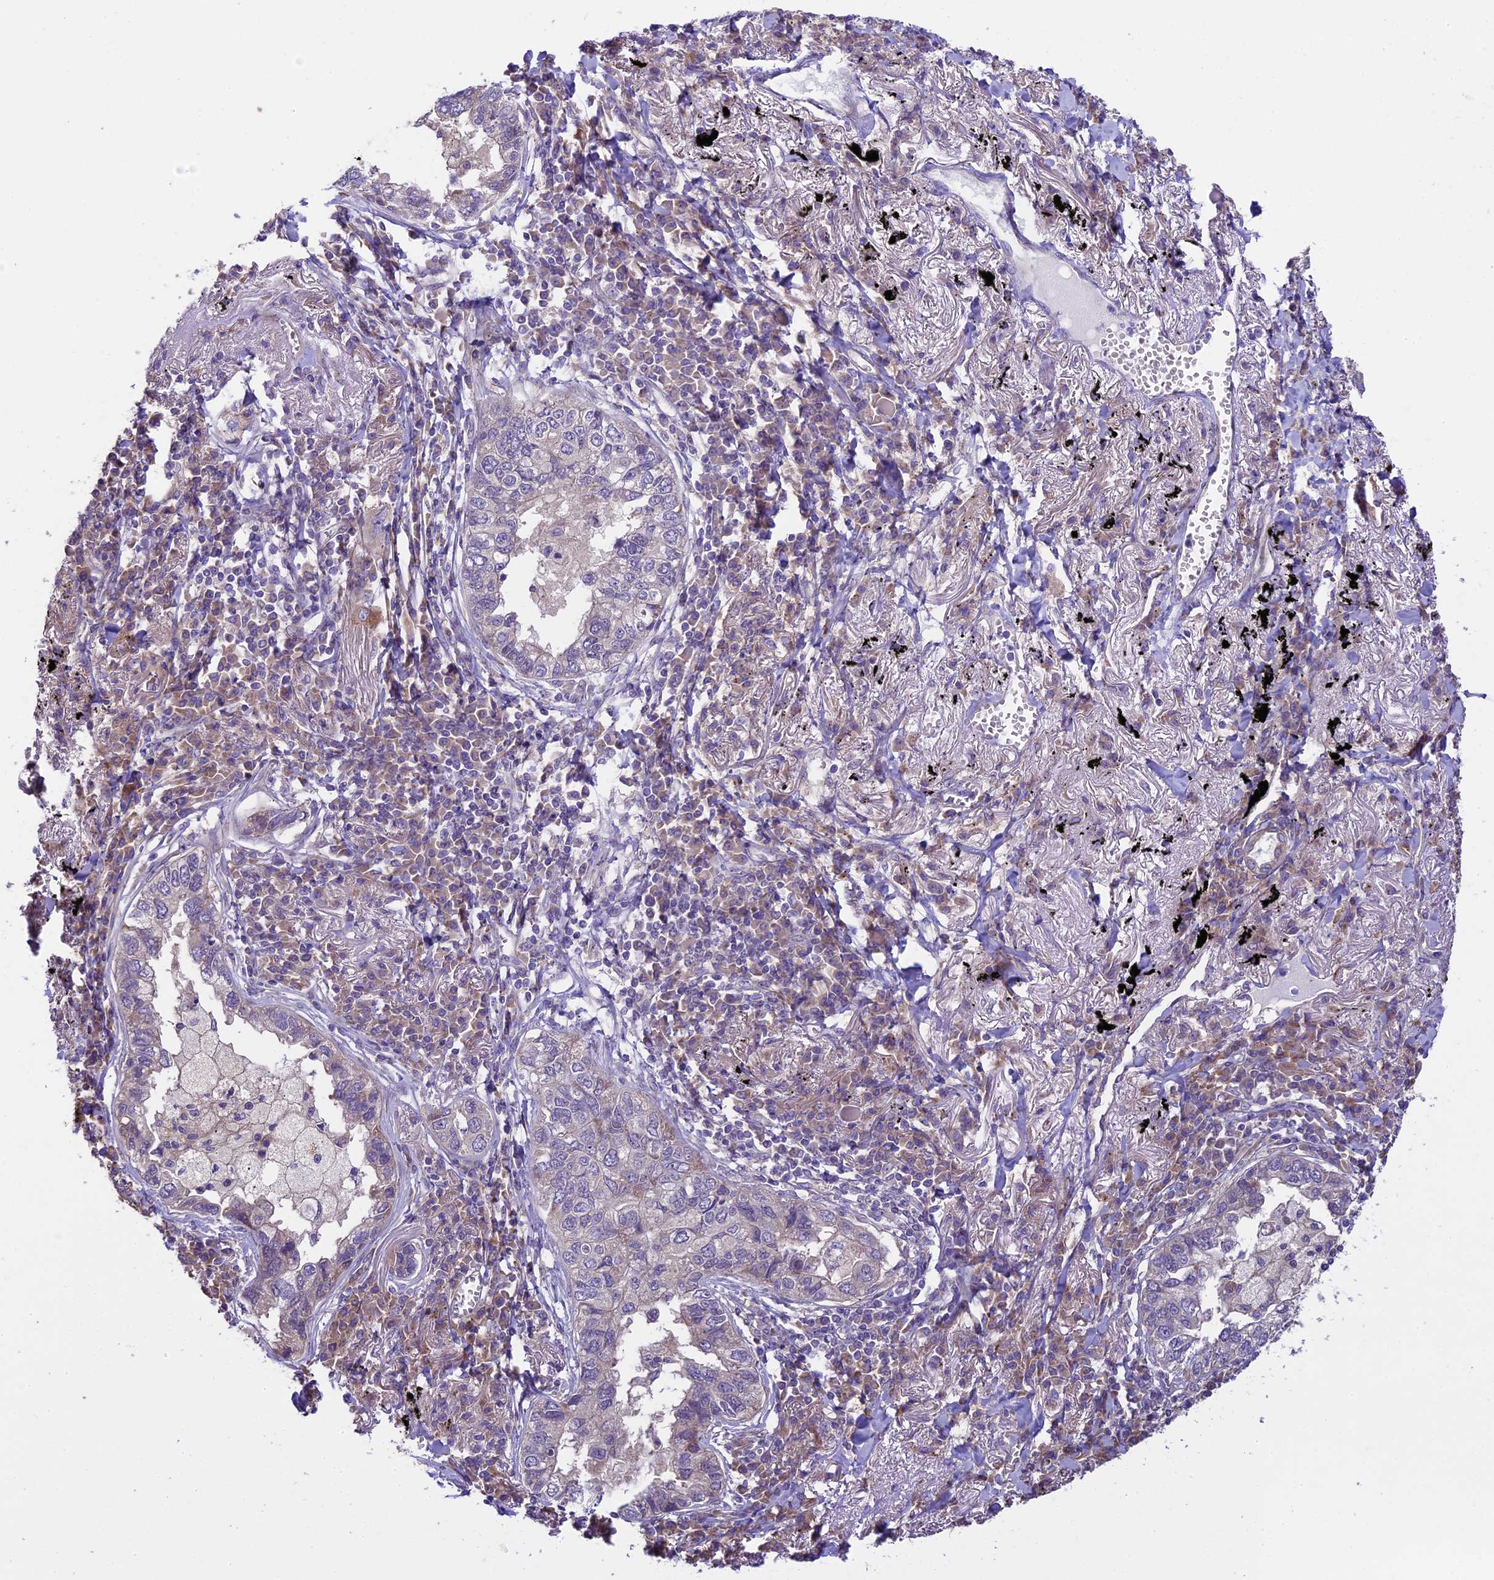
{"staining": {"intensity": "negative", "quantity": "none", "location": "none"}, "tissue": "lung cancer", "cell_type": "Tumor cells", "image_type": "cancer", "snomed": [{"axis": "morphology", "description": "Adenocarcinoma, NOS"}, {"axis": "topography", "description": "Lung"}], "caption": "Human lung cancer (adenocarcinoma) stained for a protein using IHC exhibits no positivity in tumor cells.", "gene": "SPIRE1", "patient": {"sex": "male", "age": 65}}